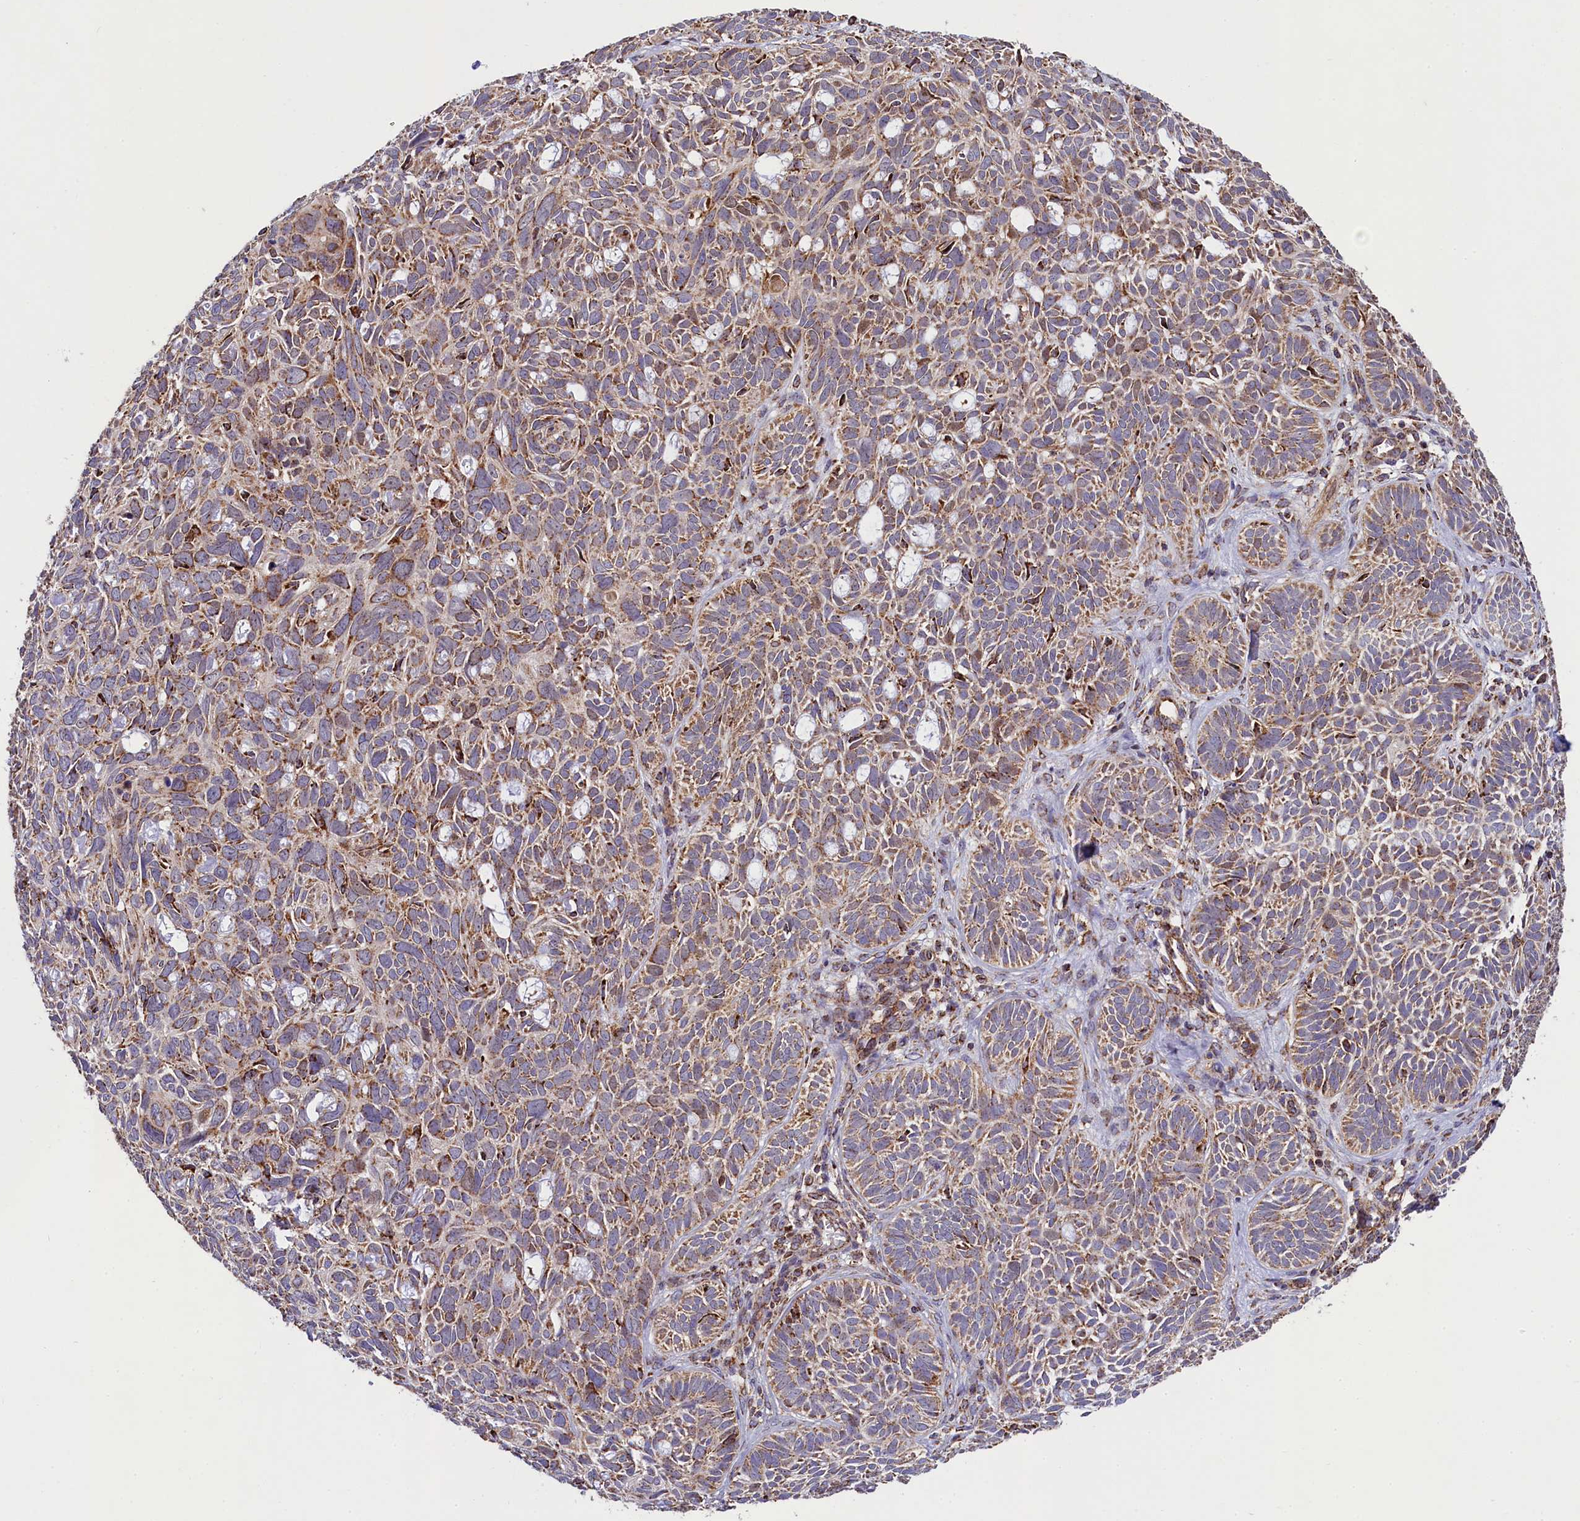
{"staining": {"intensity": "moderate", "quantity": ">75%", "location": "cytoplasmic/membranous"}, "tissue": "skin cancer", "cell_type": "Tumor cells", "image_type": "cancer", "snomed": [{"axis": "morphology", "description": "Basal cell carcinoma"}, {"axis": "topography", "description": "Skin"}], "caption": "Immunohistochemical staining of skin cancer (basal cell carcinoma) exhibits medium levels of moderate cytoplasmic/membranous protein expression in approximately >75% of tumor cells.", "gene": "CLYBL", "patient": {"sex": "male", "age": 69}}